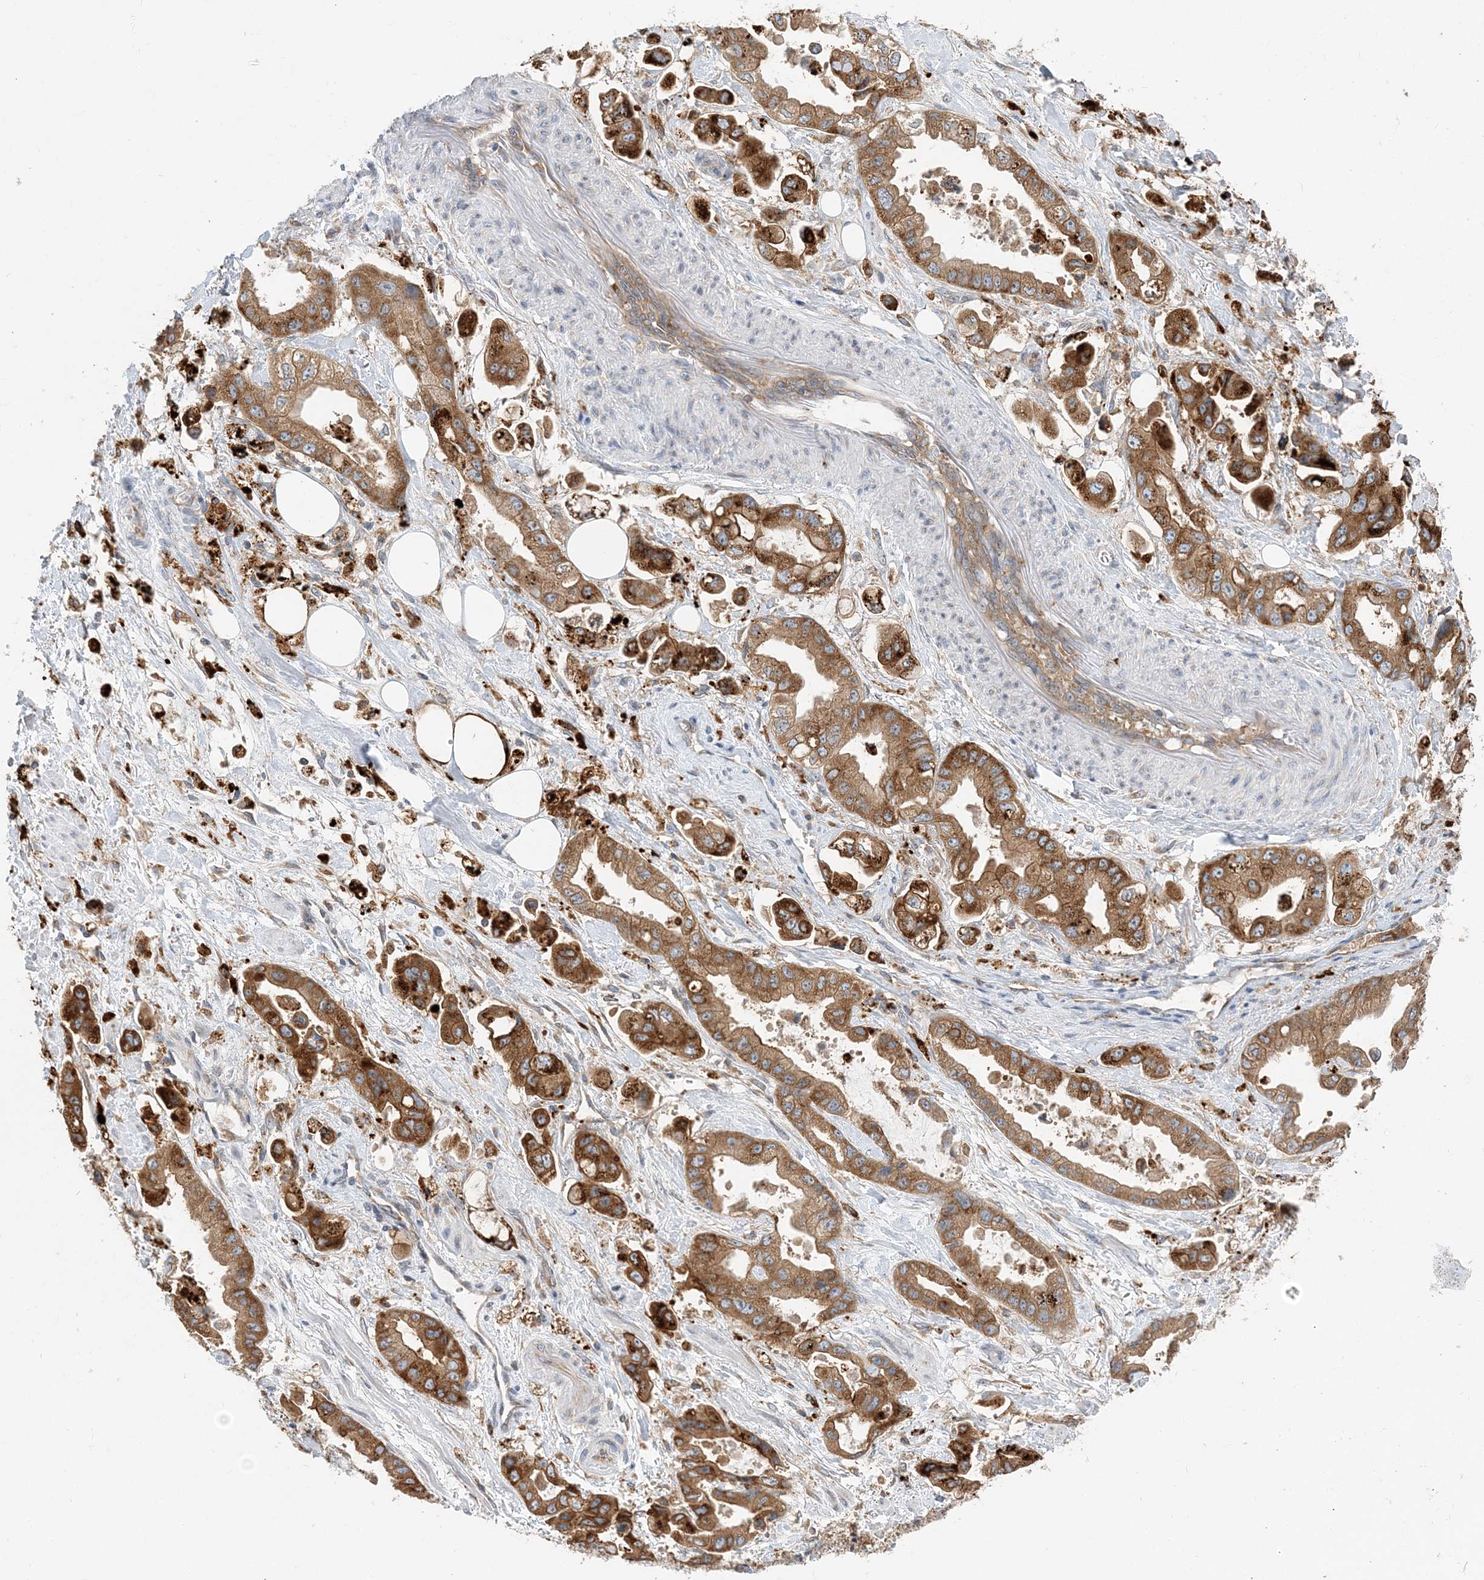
{"staining": {"intensity": "strong", "quantity": ">75%", "location": "cytoplasmic/membranous"}, "tissue": "stomach cancer", "cell_type": "Tumor cells", "image_type": "cancer", "snomed": [{"axis": "morphology", "description": "Adenocarcinoma, NOS"}, {"axis": "topography", "description": "Stomach"}], "caption": "Strong cytoplasmic/membranous positivity for a protein is identified in approximately >75% of tumor cells of adenocarcinoma (stomach) using IHC.", "gene": "LARP4B", "patient": {"sex": "male", "age": 62}}